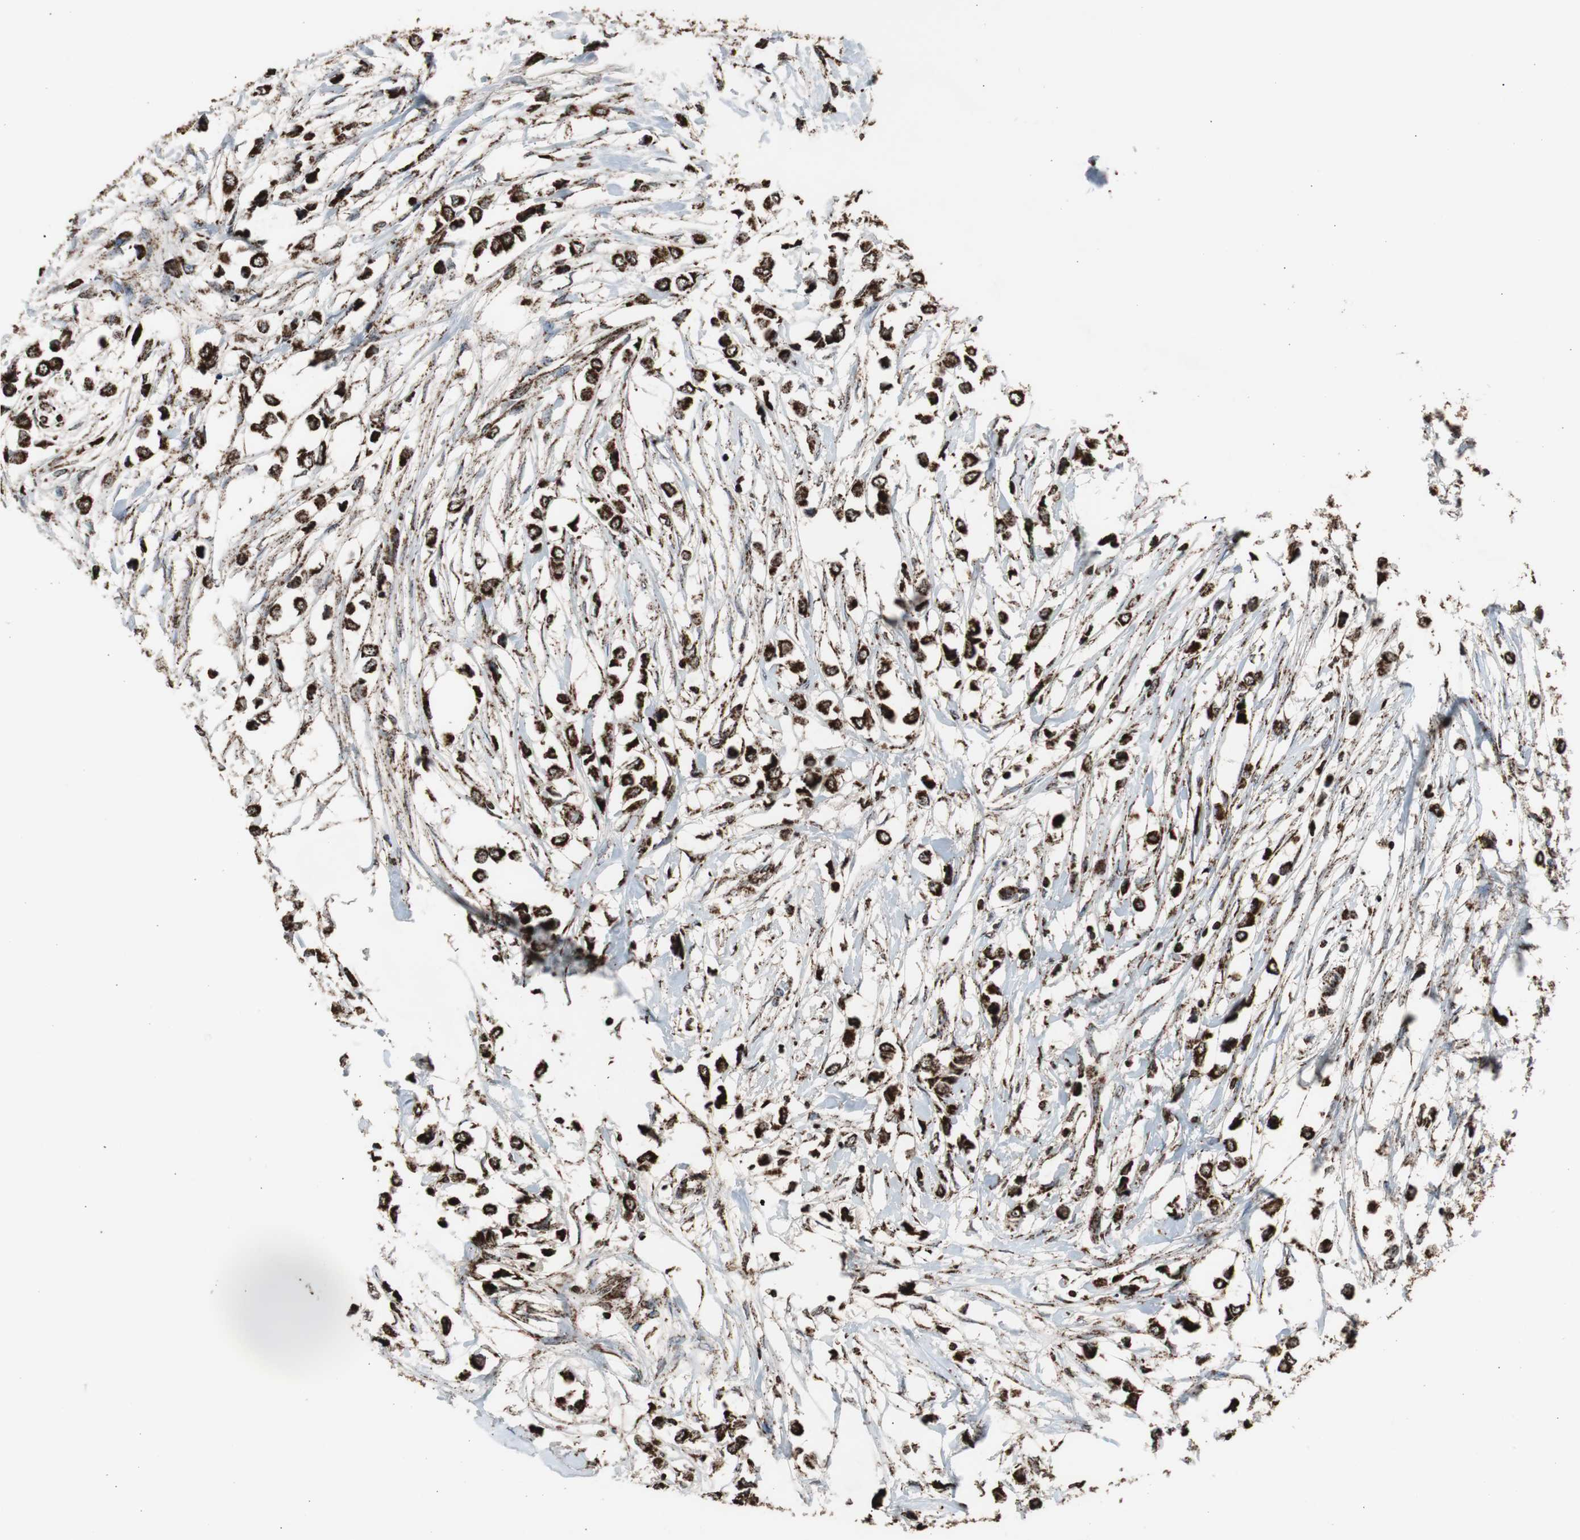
{"staining": {"intensity": "strong", "quantity": ">75%", "location": "cytoplasmic/membranous"}, "tissue": "breast cancer", "cell_type": "Tumor cells", "image_type": "cancer", "snomed": [{"axis": "morphology", "description": "Lobular carcinoma"}, {"axis": "topography", "description": "Breast"}], "caption": "DAB (3,3'-diaminobenzidine) immunohistochemical staining of human lobular carcinoma (breast) demonstrates strong cytoplasmic/membranous protein expression in approximately >75% of tumor cells.", "gene": "HSPA9", "patient": {"sex": "female", "age": 51}}